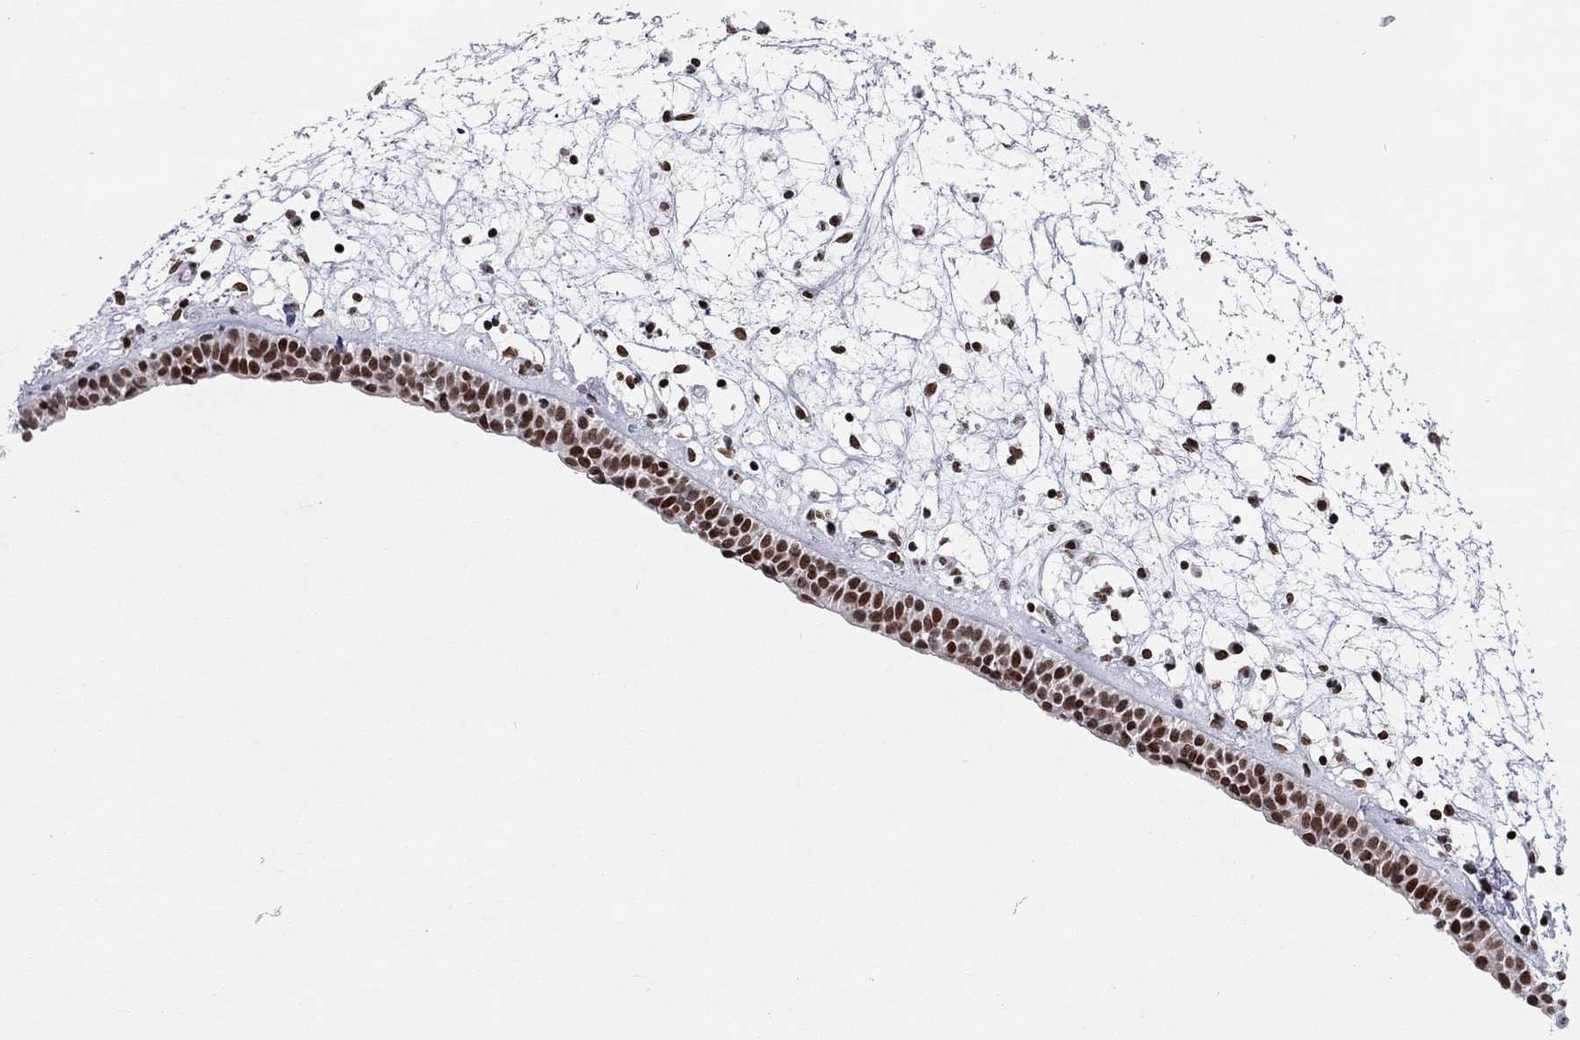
{"staining": {"intensity": "strong", "quantity": ">75%", "location": "nuclear"}, "tissue": "nasopharynx", "cell_type": "Respiratory epithelial cells", "image_type": "normal", "snomed": [{"axis": "morphology", "description": "Normal tissue, NOS"}, {"axis": "morphology", "description": "Polyp, NOS"}, {"axis": "topography", "description": "Nasopharynx"}], "caption": "A photomicrograph of human nasopharynx stained for a protein reveals strong nuclear brown staining in respiratory epithelial cells.", "gene": "H2AX", "patient": {"sex": "female", "age": 56}}